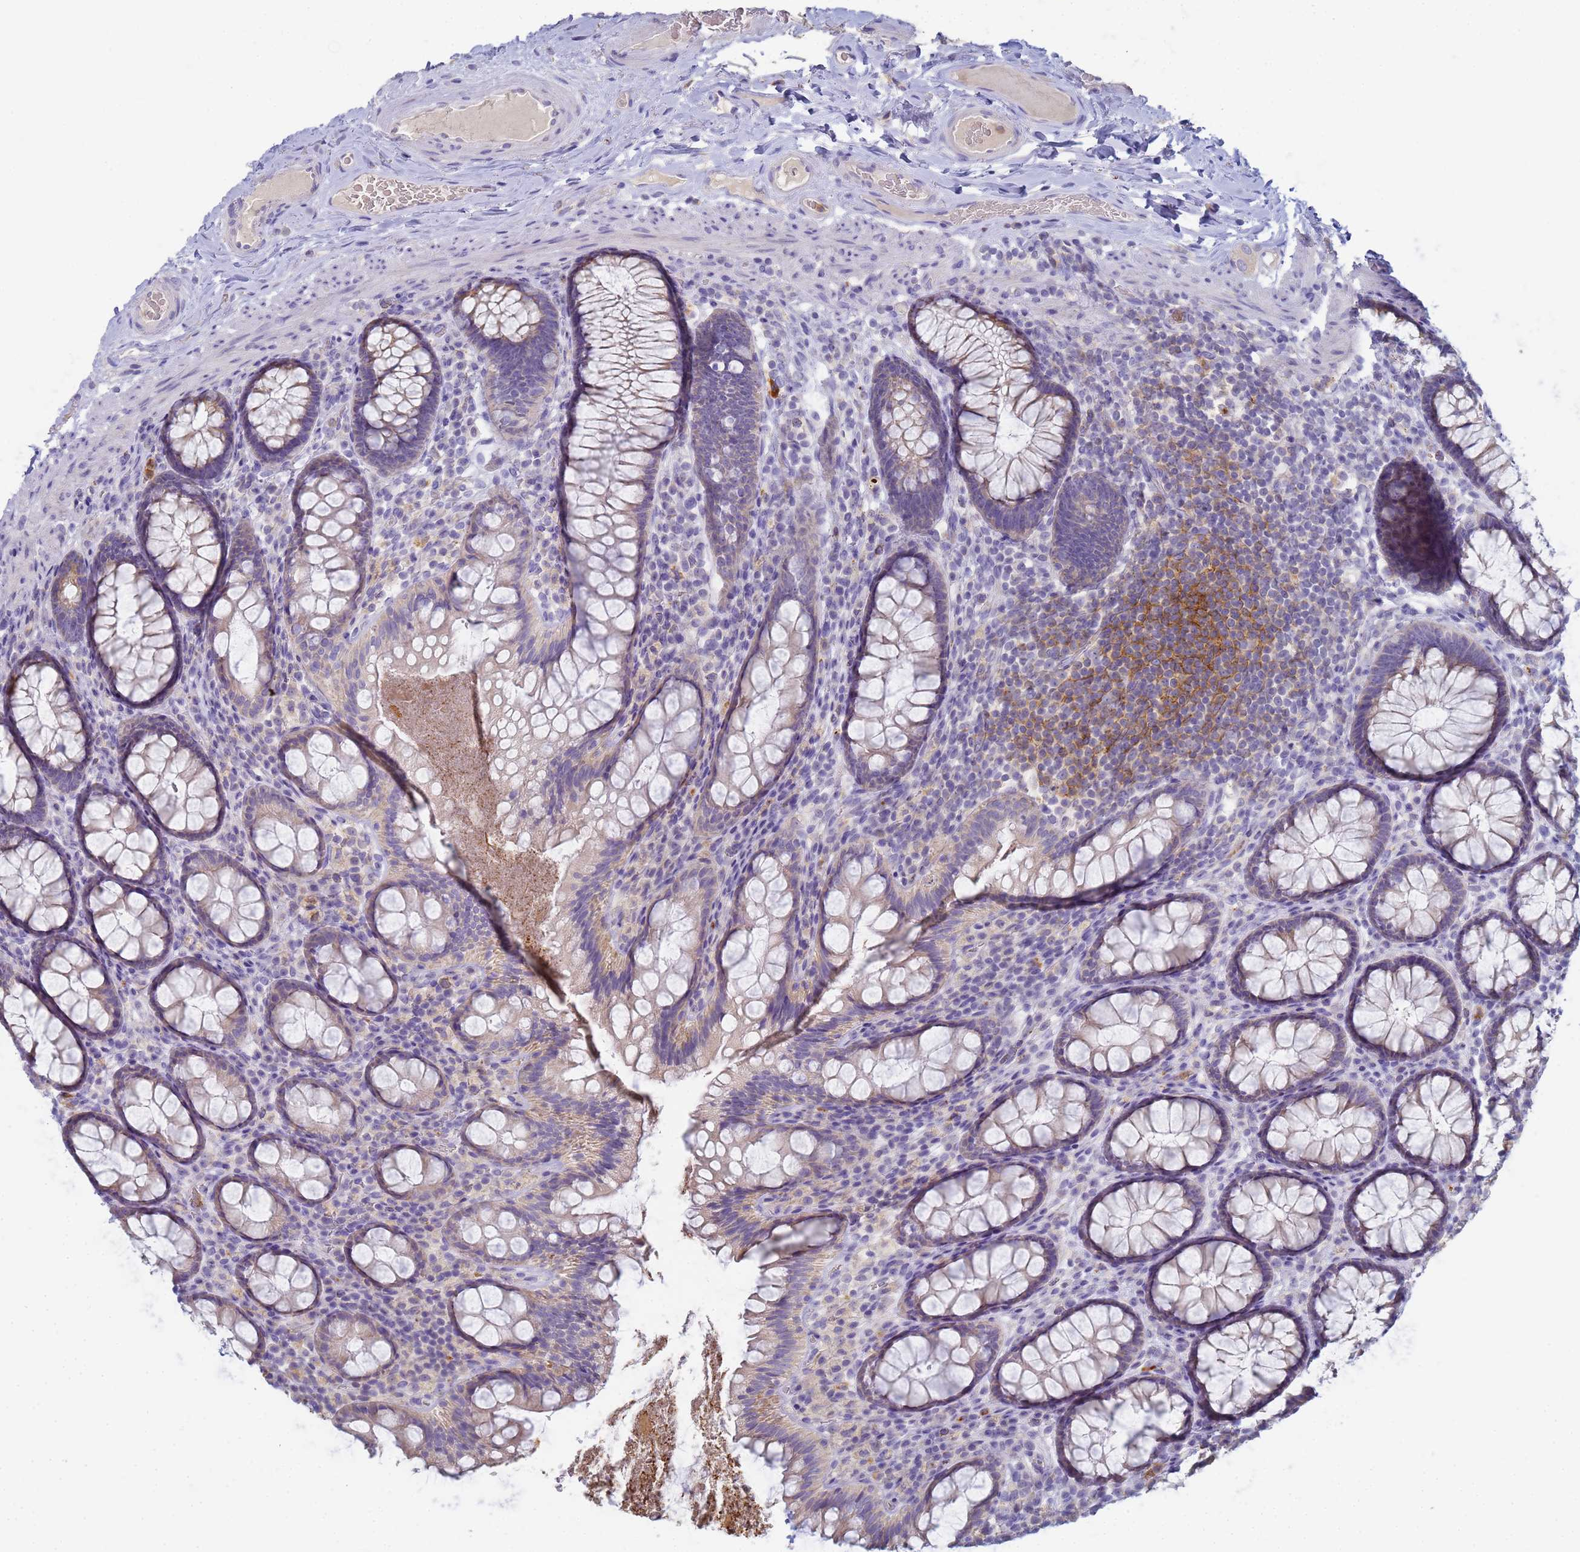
{"staining": {"intensity": "weak", "quantity": "25%-75%", "location": "cytoplasmic/membranous"}, "tissue": "rectum", "cell_type": "Glandular cells", "image_type": "normal", "snomed": [{"axis": "morphology", "description": "Normal tissue, NOS"}, {"axis": "topography", "description": "Rectum"}], "caption": "DAB (3,3'-diaminobenzidine) immunohistochemical staining of benign rectum displays weak cytoplasmic/membranous protein positivity in approximately 25%-75% of glandular cells.", "gene": "CR1", "patient": {"sex": "male", "age": 83}}